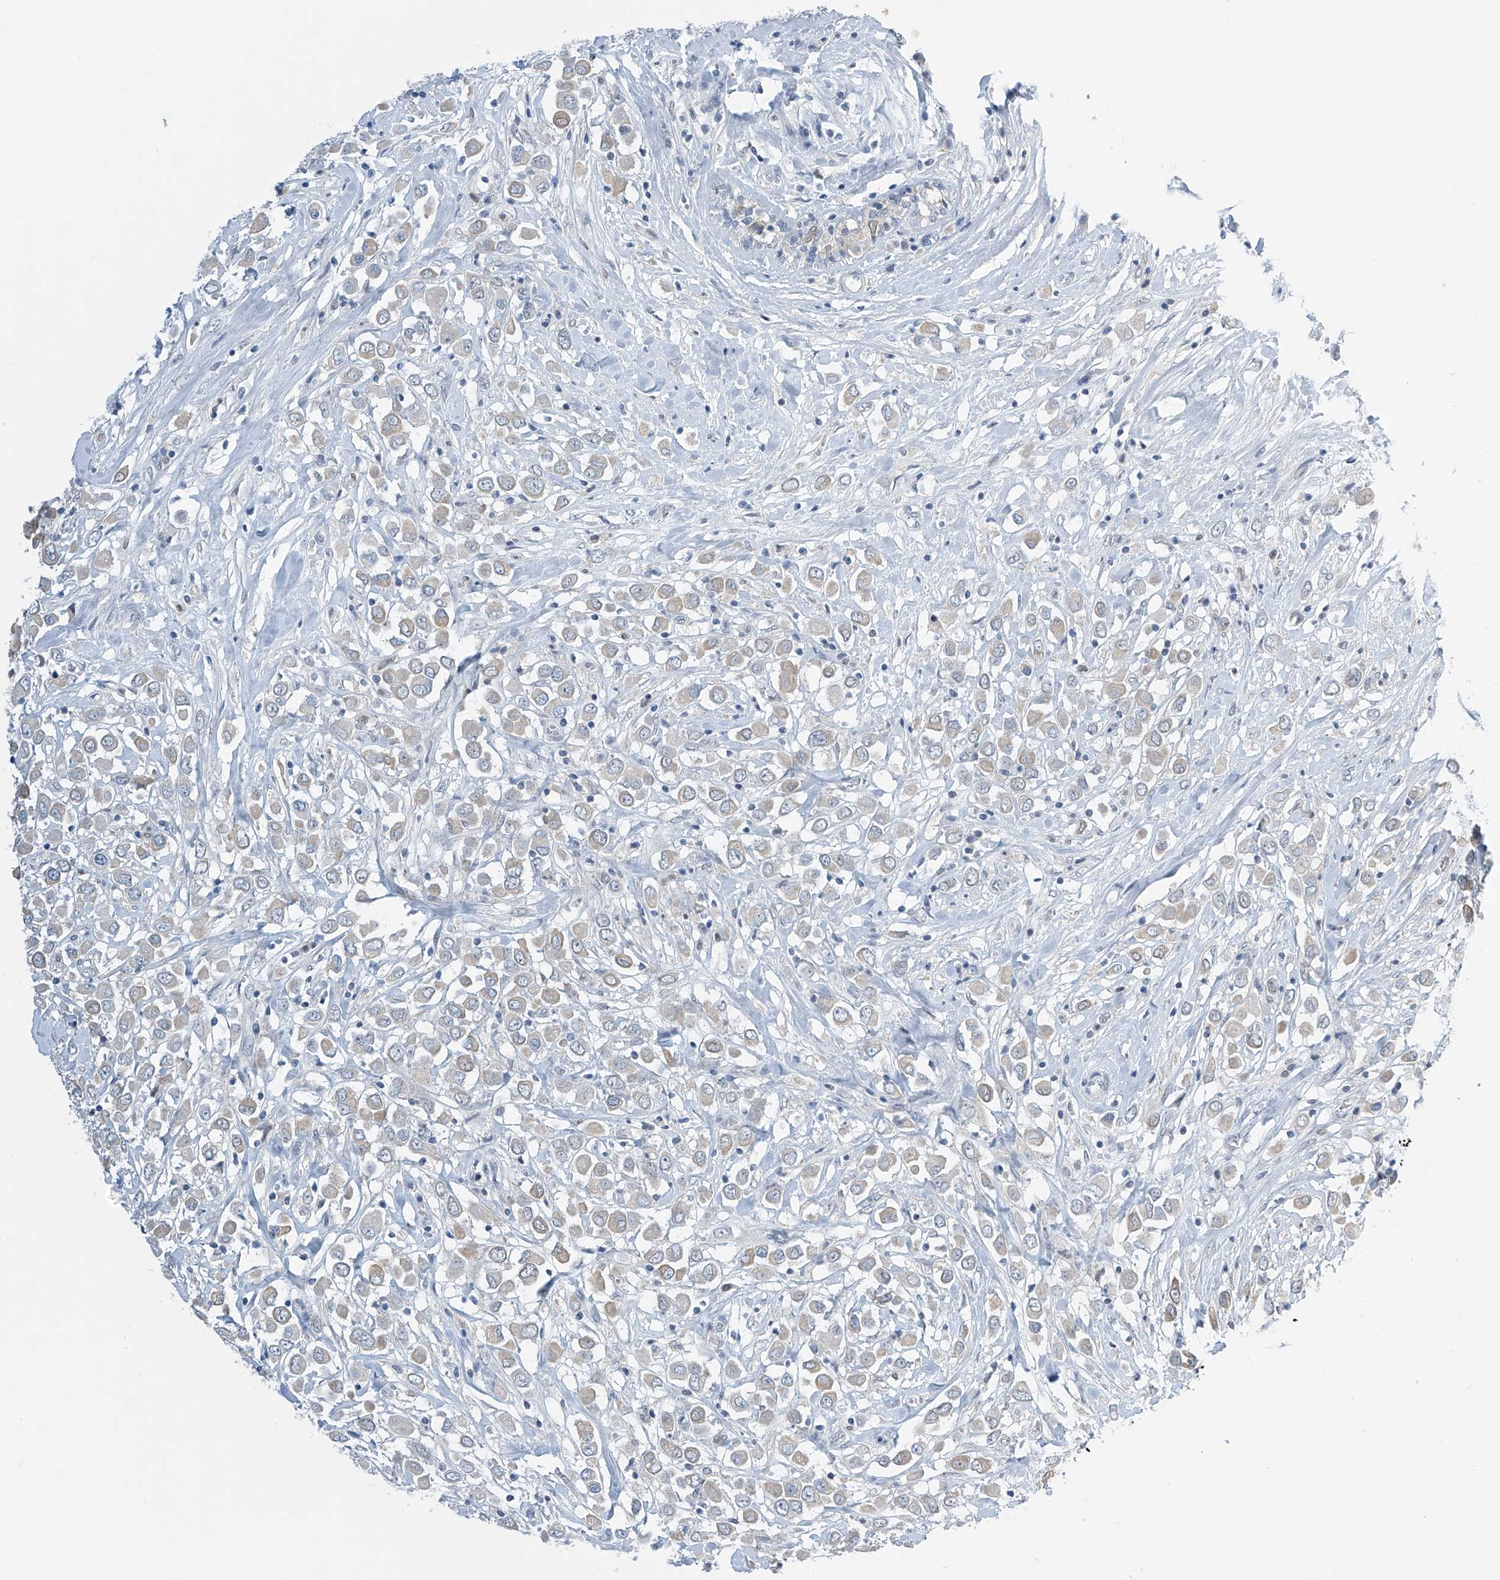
{"staining": {"intensity": "weak", "quantity": "<25%", "location": "cytoplasmic/membranous"}, "tissue": "breast cancer", "cell_type": "Tumor cells", "image_type": "cancer", "snomed": [{"axis": "morphology", "description": "Duct carcinoma"}, {"axis": "topography", "description": "Breast"}], "caption": "Tumor cells show no significant protein expression in breast intraductal carcinoma. (DAB (3,3'-diaminobenzidine) immunohistochemistry visualized using brightfield microscopy, high magnification).", "gene": "APLF", "patient": {"sex": "female", "age": 61}}